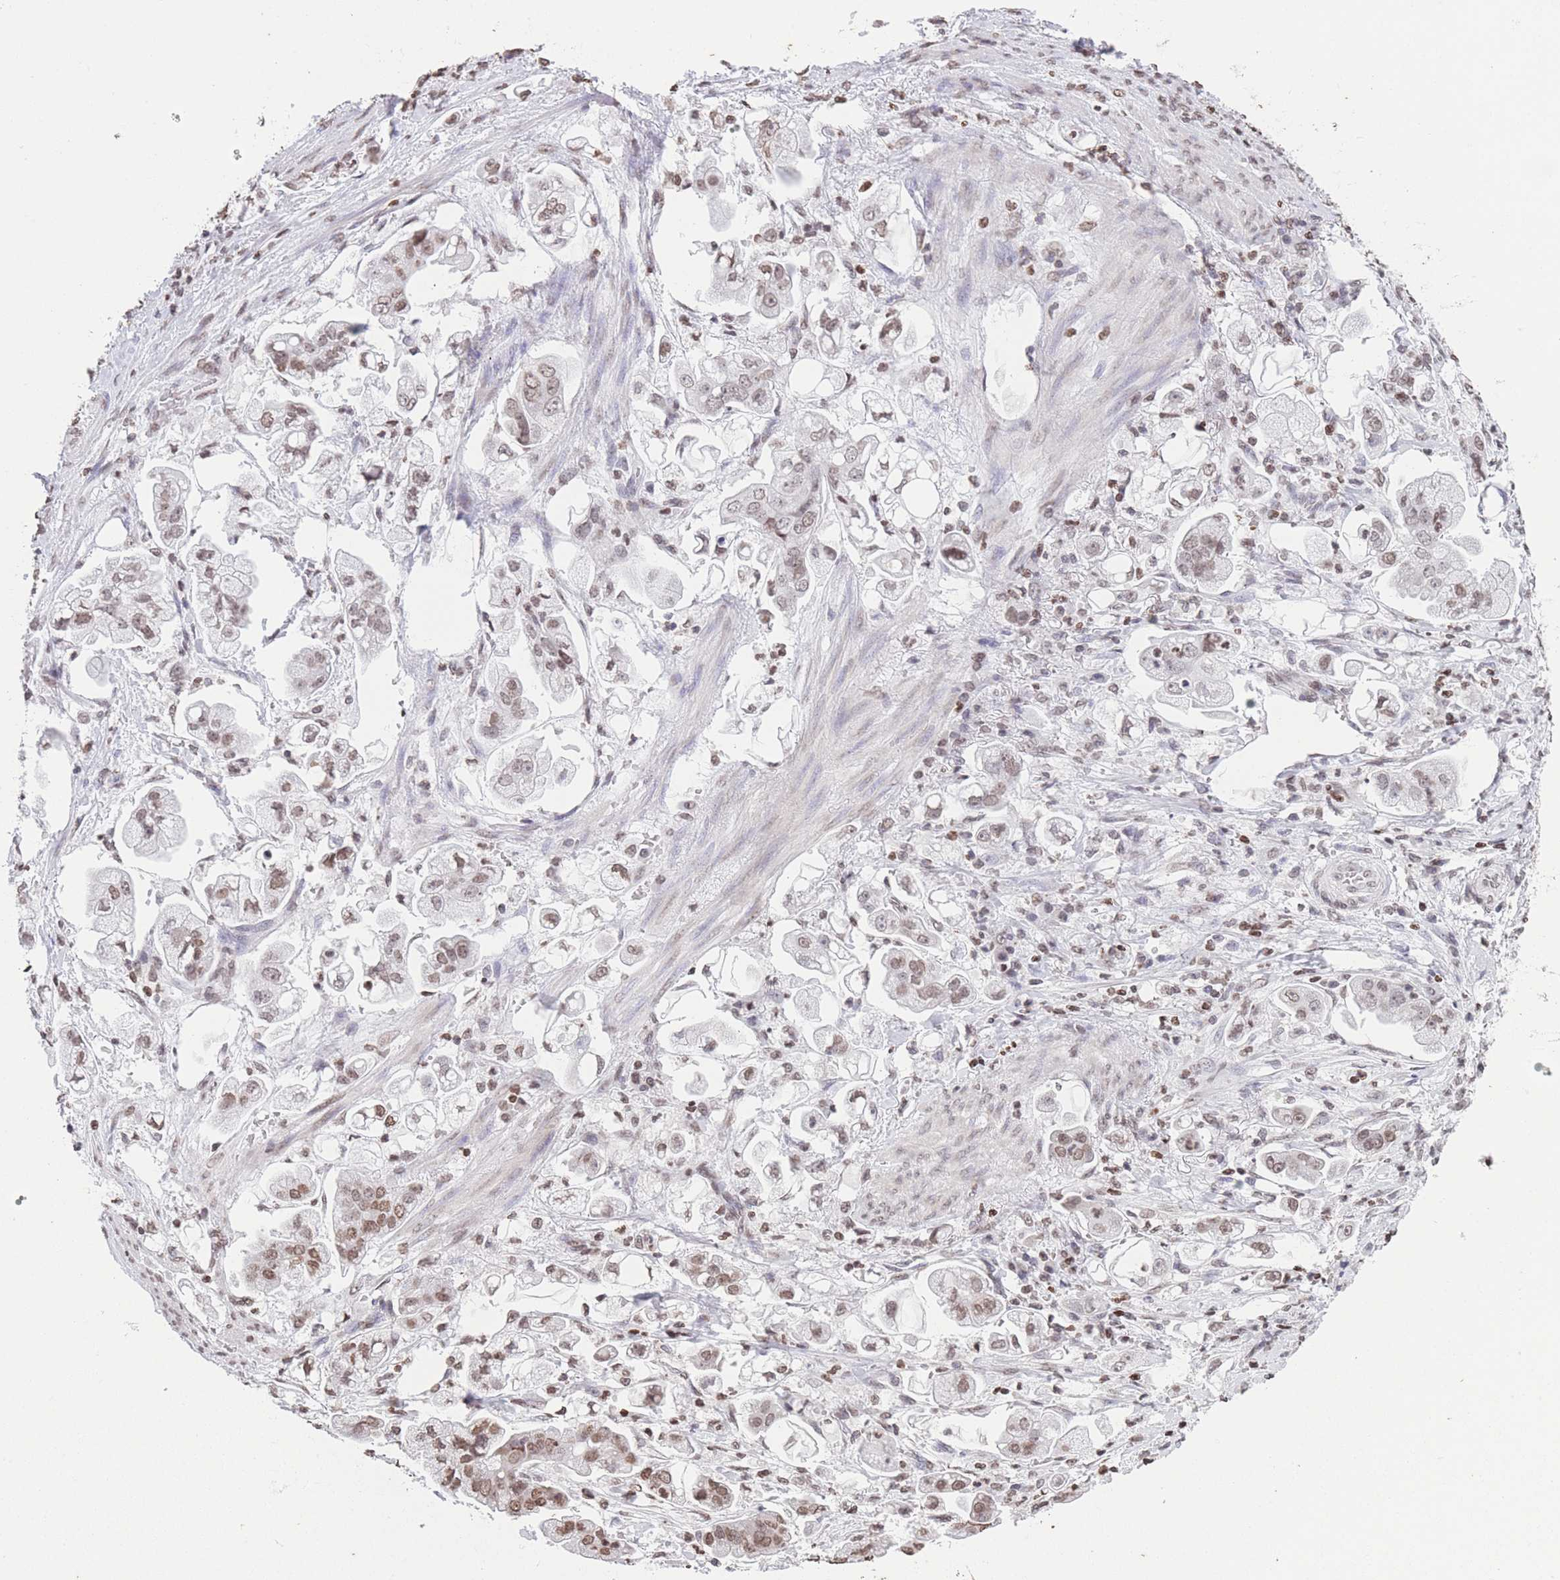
{"staining": {"intensity": "moderate", "quantity": ">75%", "location": "nuclear"}, "tissue": "stomach cancer", "cell_type": "Tumor cells", "image_type": "cancer", "snomed": [{"axis": "morphology", "description": "Adenocarcinoma, NOS"}, {"axis": "topography", "description": "Stomach"}], "caption": "This is a micrograph of immunohistochemistry (IHC) staining of stomach cancer (adenocarcinoma), which shows moderate expression in the nuclear of tumor cells.", "gene": "H2BC11", "patient": {"sex": "male", "age": 62}}